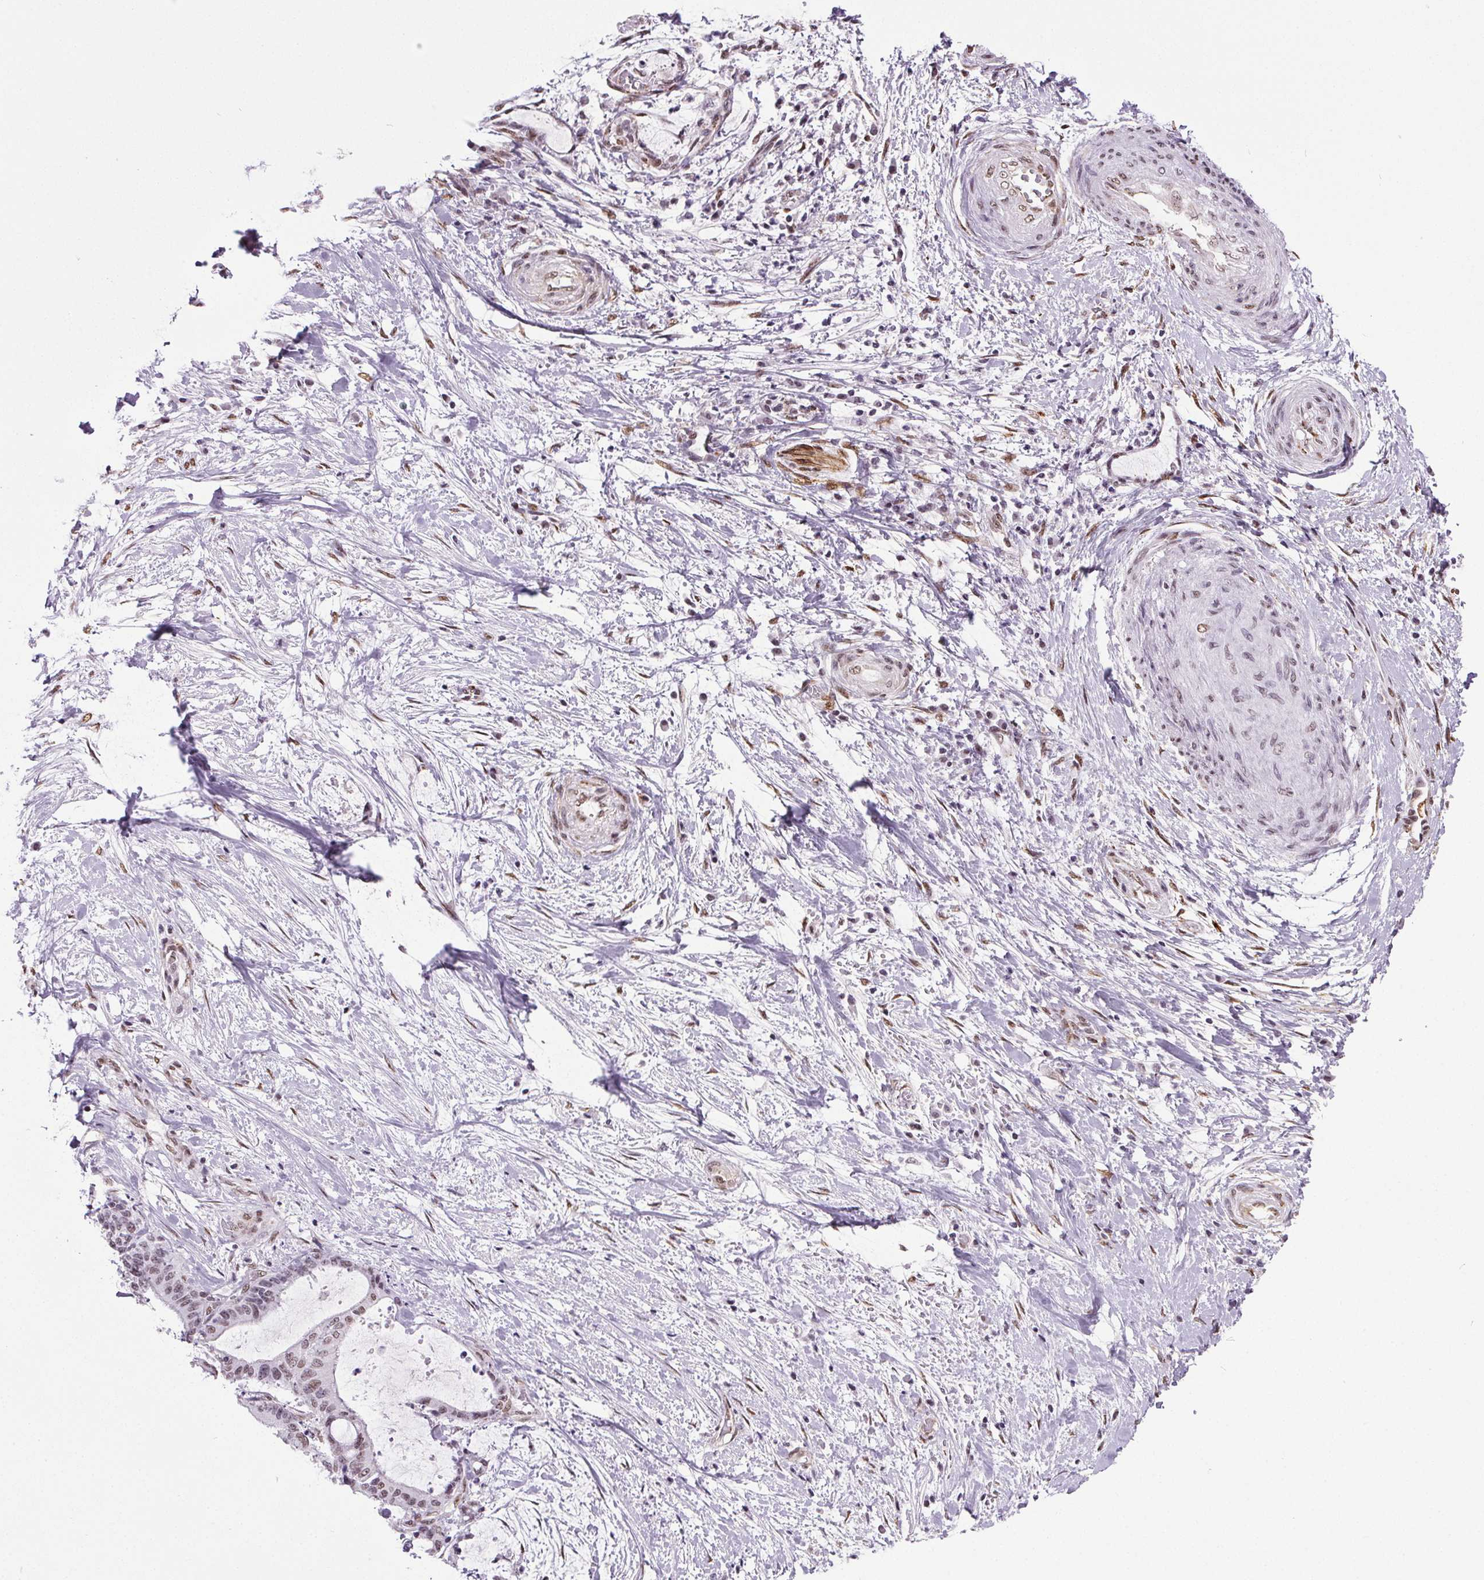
{"staining": {"intensity": "weak", "quantity": "25%-75%", "location": "nuclear"}, "tissue": "liver cancer", "cell_type": "Tumor cells", "image_type": "cancer", "snomed": [{"axis": "morphology", "description": "Cholangiocarcinoma"}, {"axis": "topography", "description": "Liver"}], "caption": "An image showing weak nuclear staining in approximately 25%-75% of tumor cells in liver cancer (cholangiocarcinoma), as visualized by brown immunohistochemical staining.", "gene": "GP6", "patient": {"sex": "female", "age": 73}}